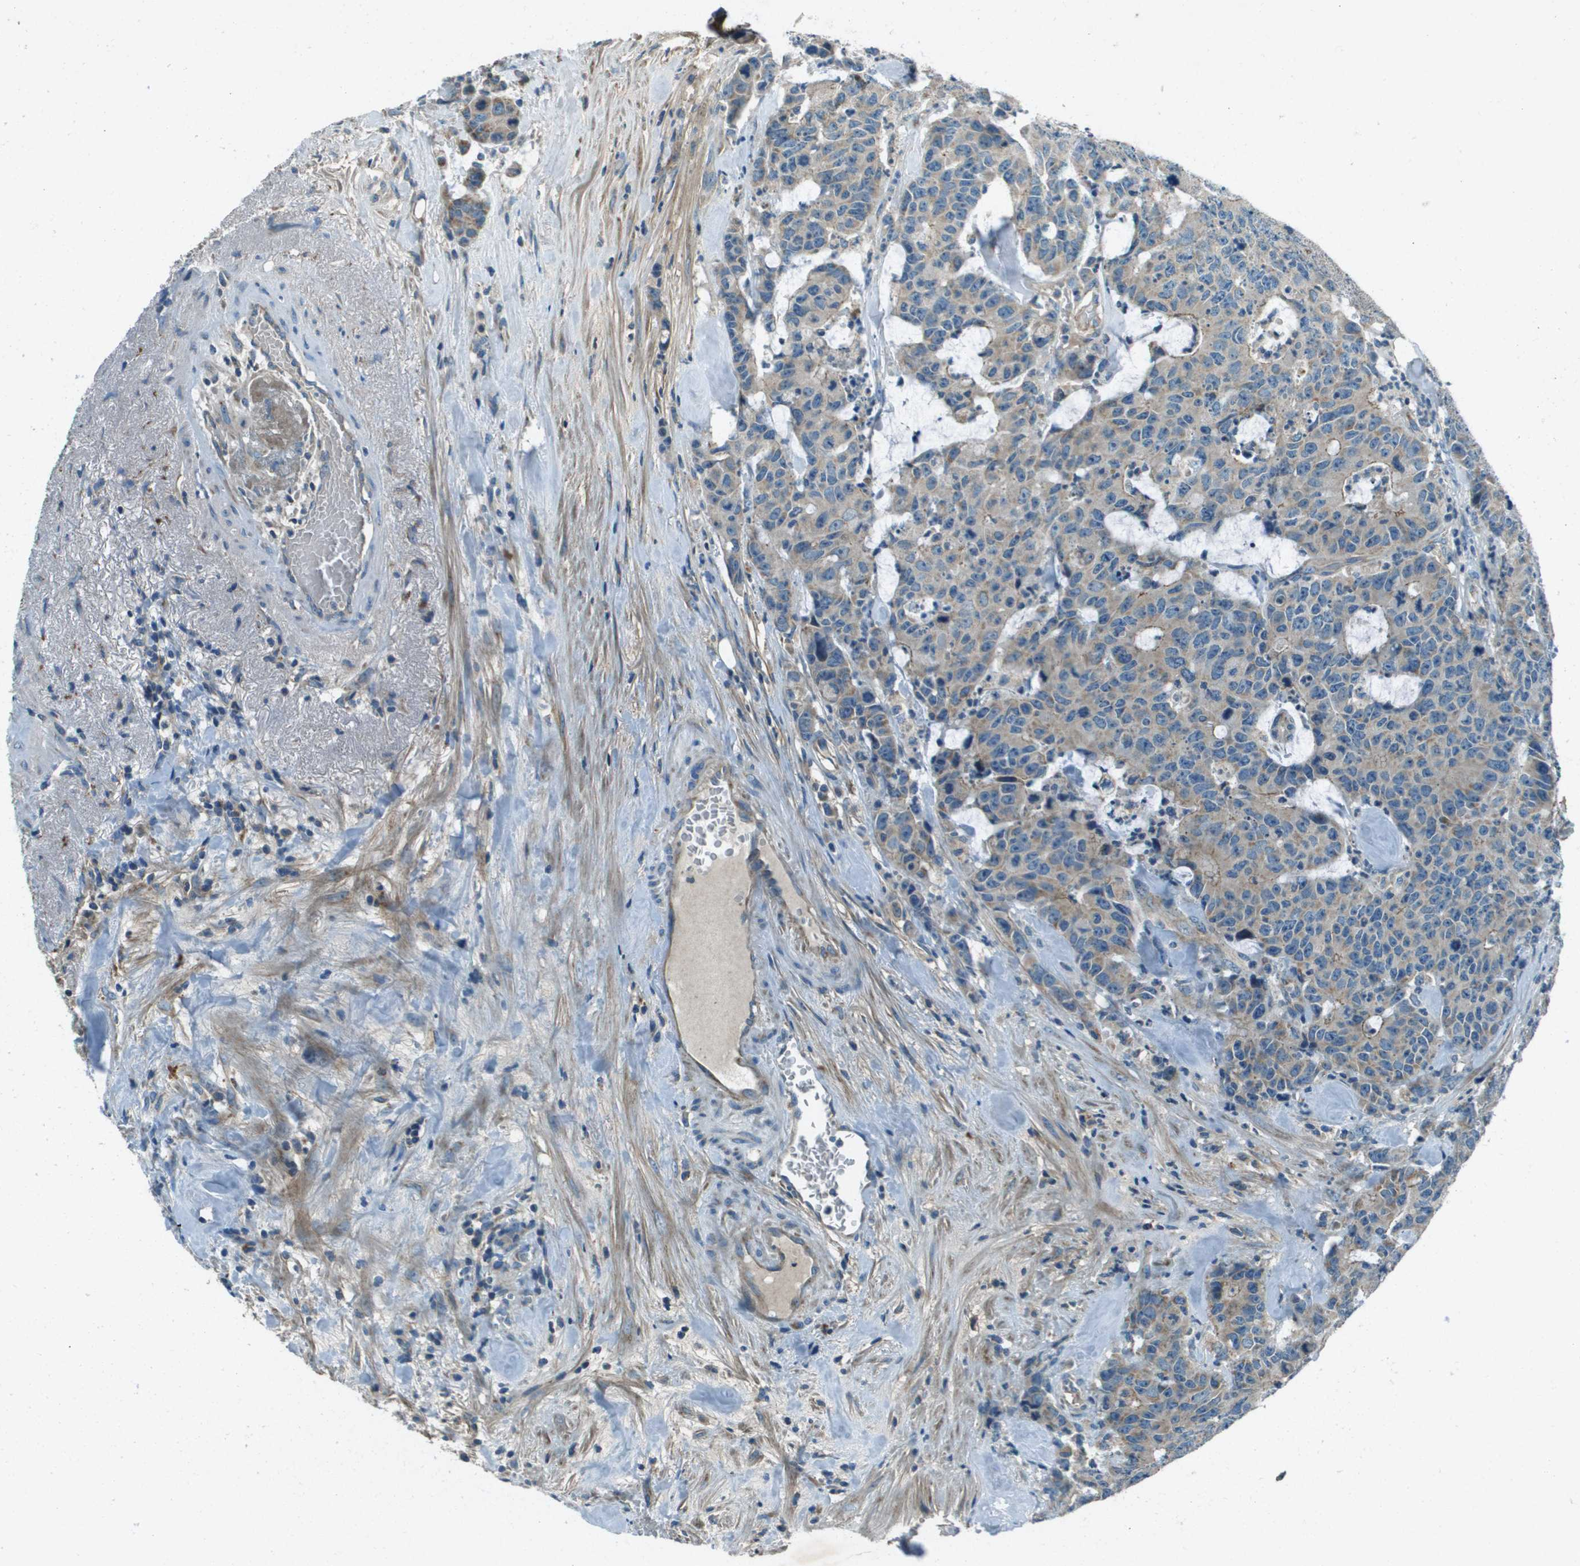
{"staining": {"intensity": "weak", "quantity": "25%-75%", "location": "cytoplasmic/membranous"}, "tissue": "colorectal cancer", "cell_type": "Tumor cells", "image_type": "cancer", "snomed": [{"axis": "morphology", "description": "Adenocarcinoma, NOS"}, {"axis": "topography", "description": "Colon"}], "caption": "Colorectal cancer (adenocarcinoma) was stained to show a protein in brown. There is low levels of weak cytoplasmic/membranous expression in about 25%-75% of tumor cells. The staining is performed using DAB brown chromogen to label protein expression. The nuclei are counter-stained blue using hematoxylin.", "gene": "MIGA1", "patient": {"sex": "female", "age": 86}}